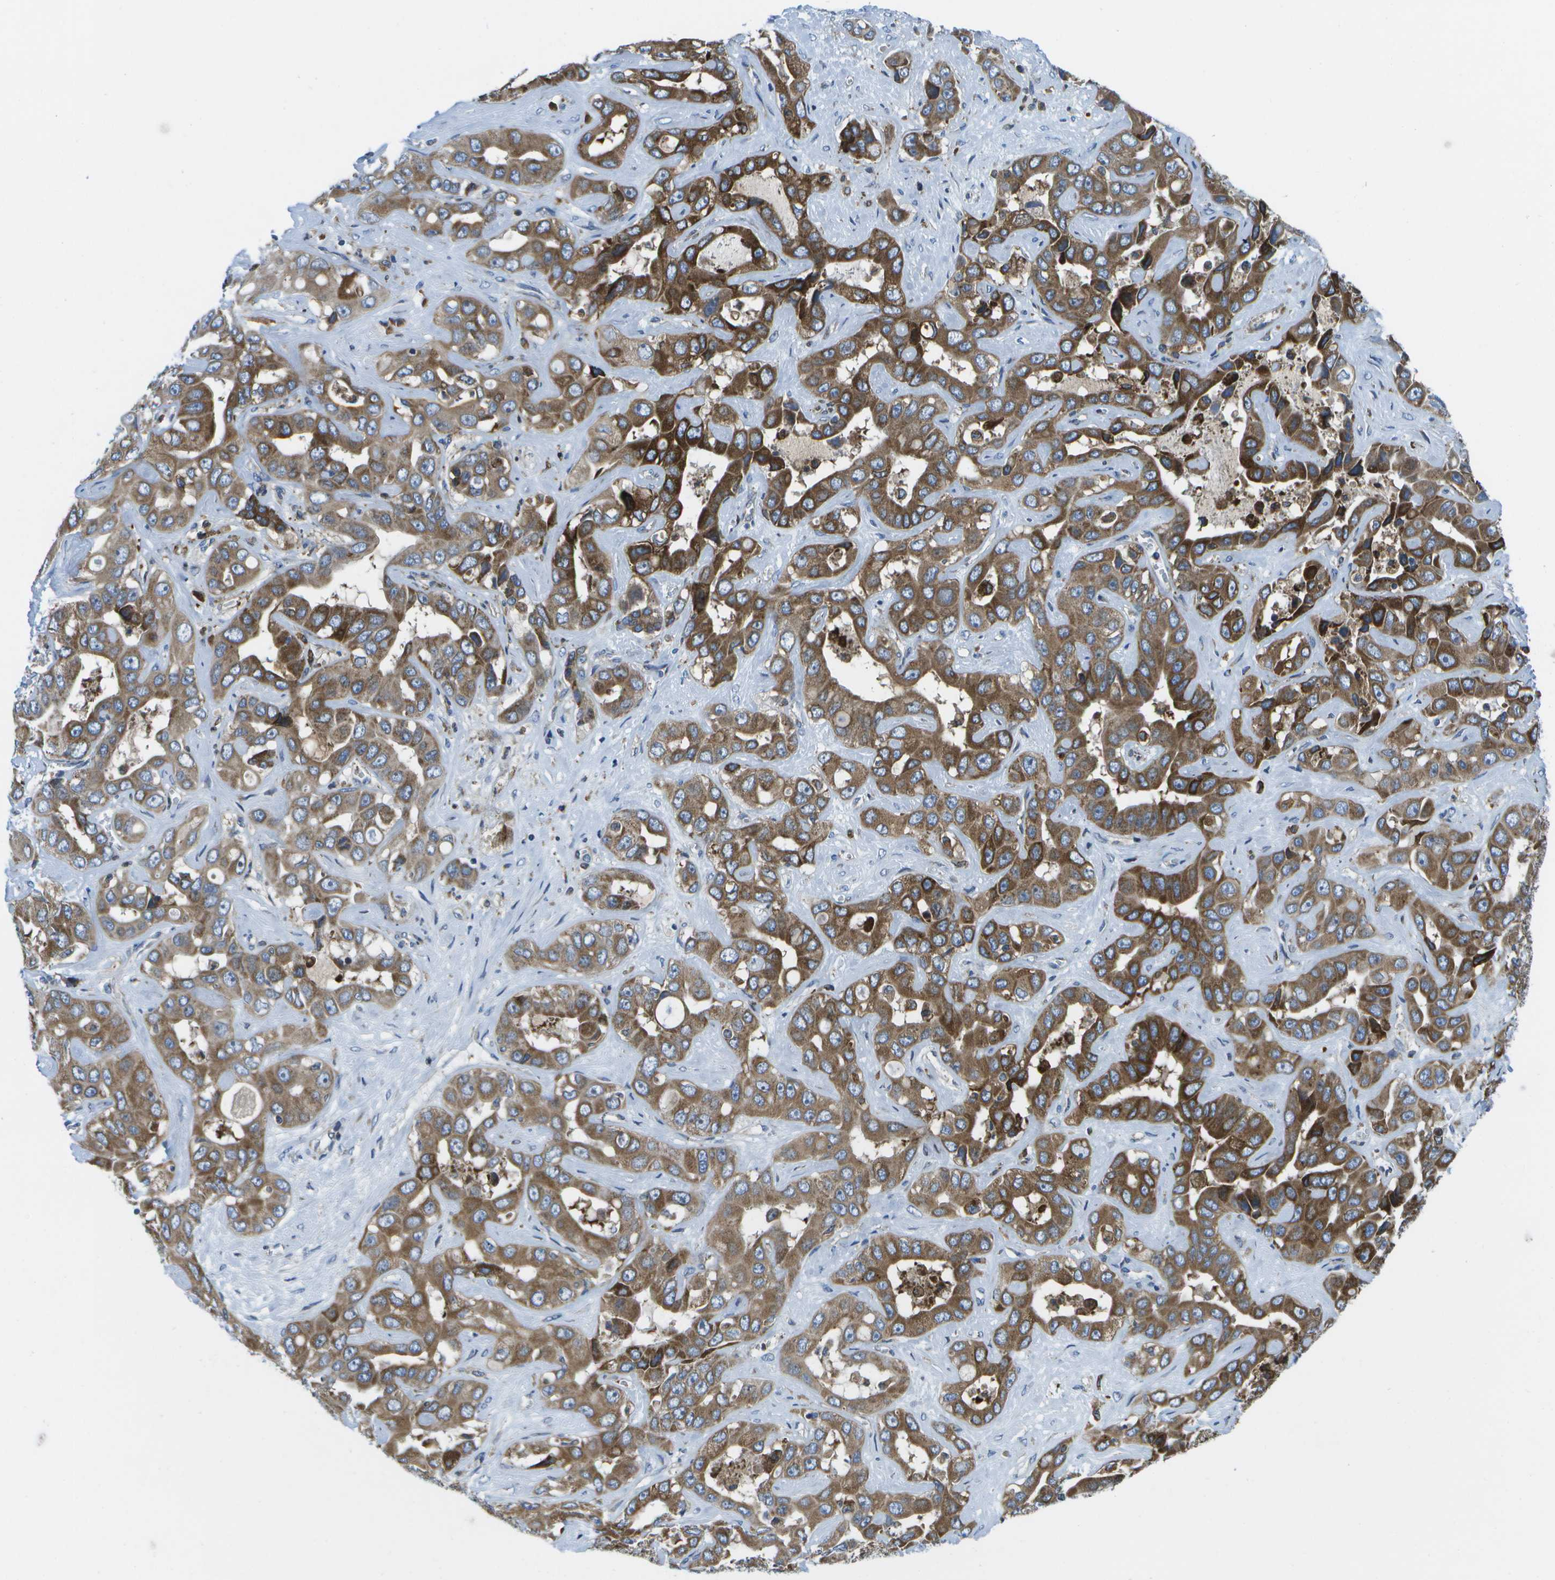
{"staining": {"intensity": "moderate", "quantity": ">75%", "location": "cytoplasmic/membranous"}, "tissue": "liver cancer", "cell_type": "Tumor cells", "image_type": "cancer", "snomed": [{"axis": "morphology", "description": "Cholangiocarcinoma"}, {"axis": "topography", "description": "Liver"}], "caption": "Human liver cancer (cholangiocarcinoma) stained for a protein (brown) reveals moderate cytoplasmic/membranous positive expression in about >75% of tumor cells.", "gene": "GDF5", "patient": {"sex": "female", "age": 52}}